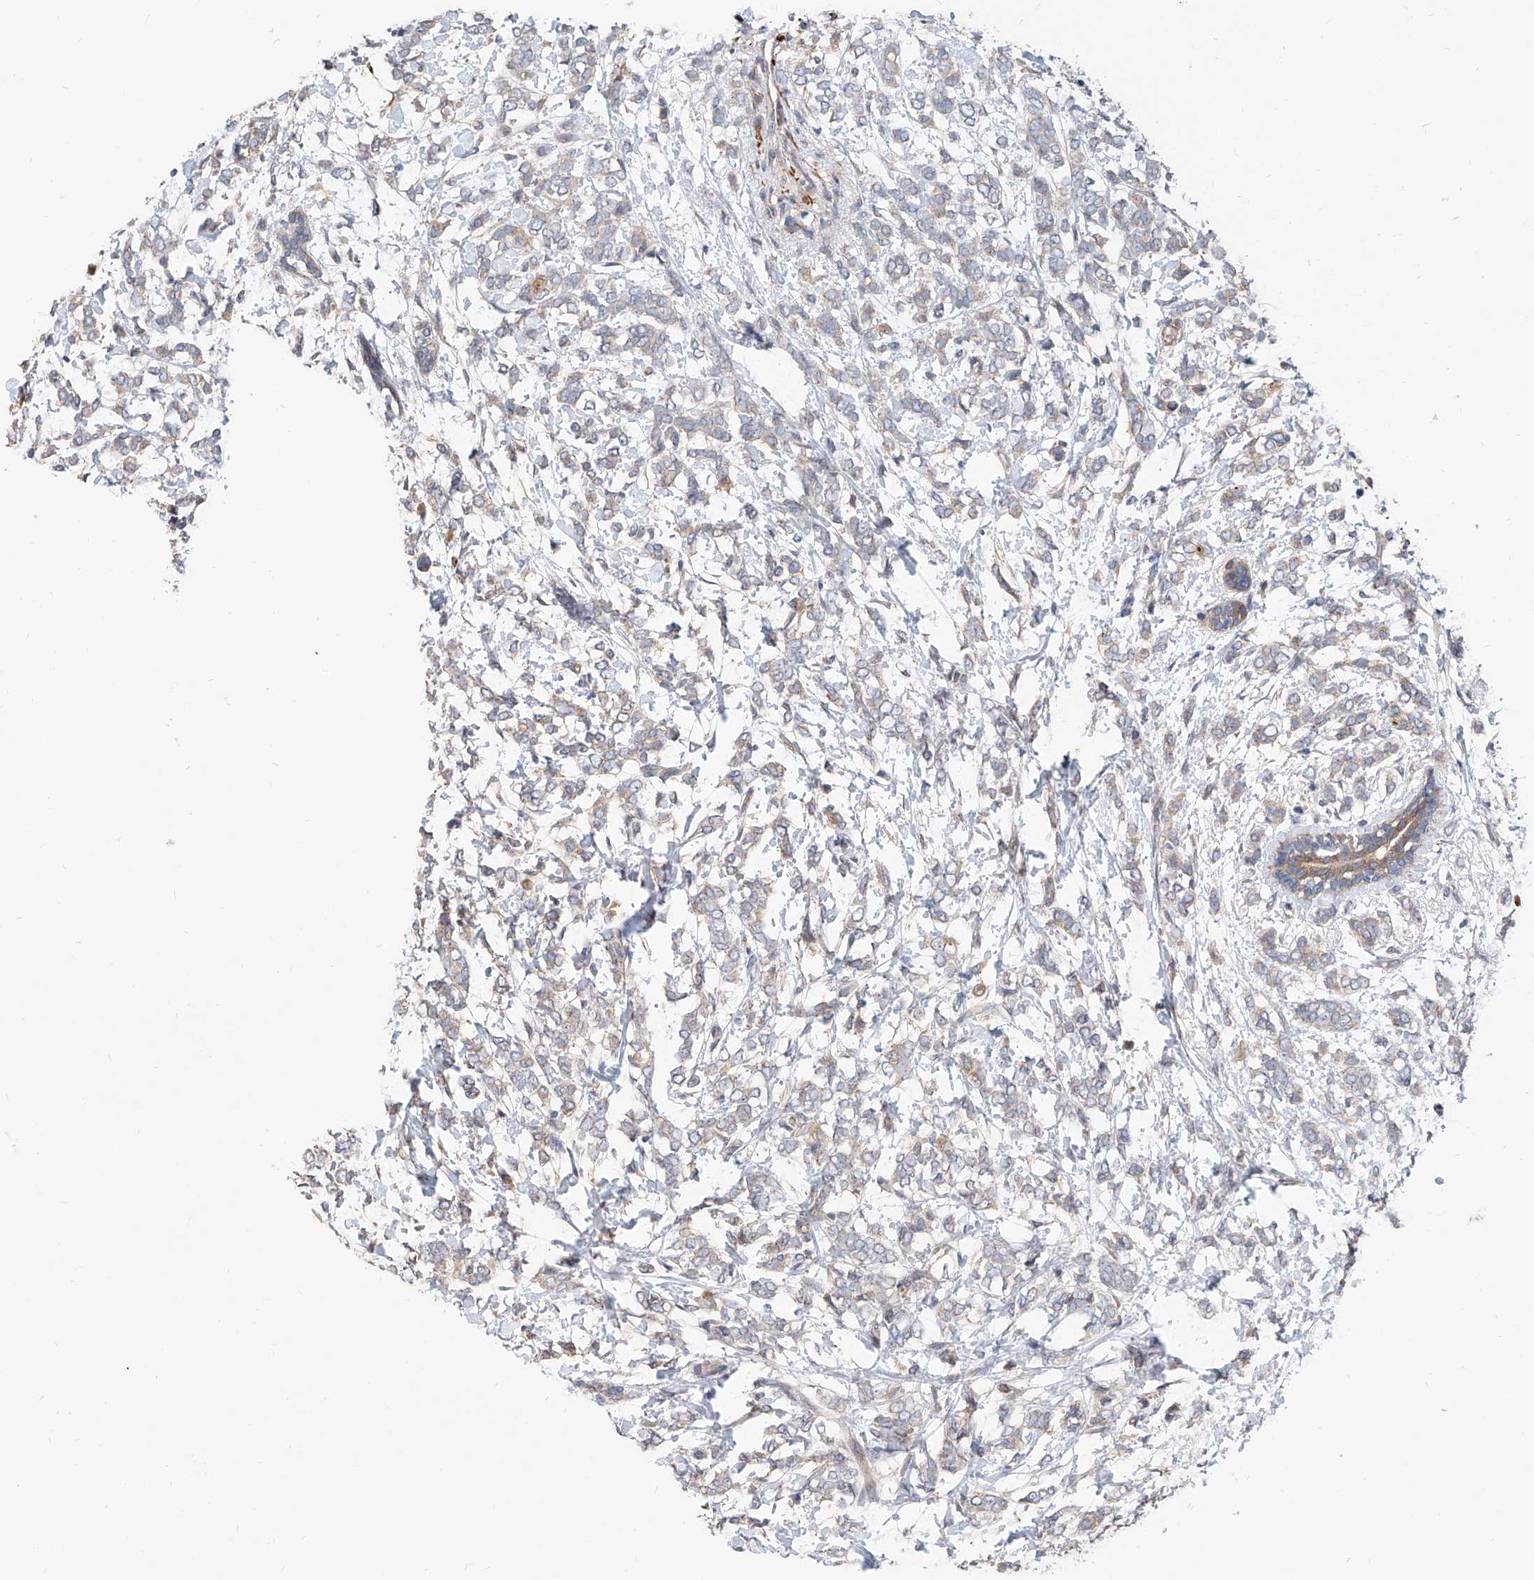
{"staining": {"intensity": "weak", "quantity": "25%-75%", "location": "cytoplasmic/membranous"}, "tissue": "breast cancer", "cell_type": "Tumor cells", "image_type": "cancer", "snomed": [{"axis": "morphology", "description": "Normal tissue, NOS"}, {"axis": "morphology", "description": "Lobular carcinoma"}, {"axis": "topography", "description": "Breast"}], "caption": "Human breast cancer stained with a protein marker exhibits weak staining in tumor cells.", "gene": "MAGEE2", "patient": {"sex": "female", "age": 47}}